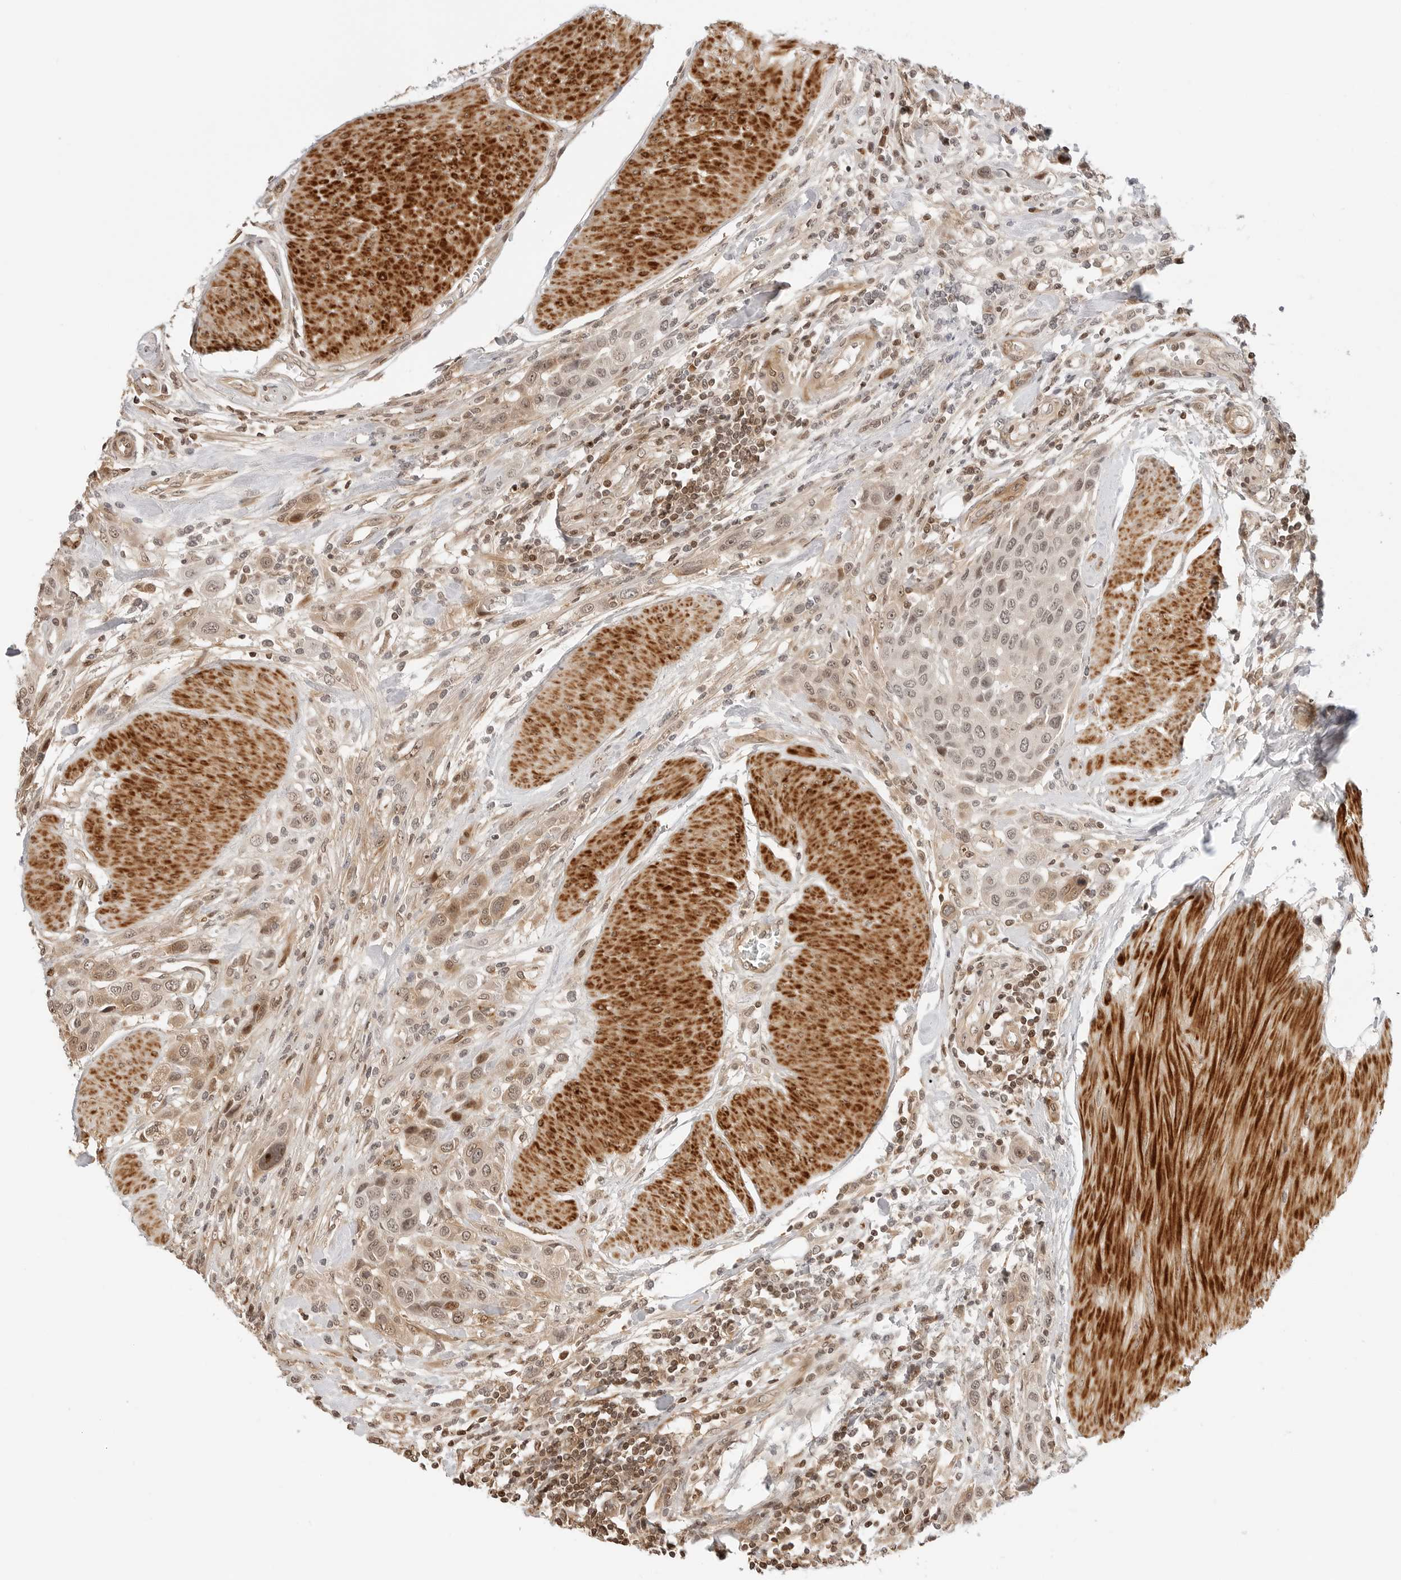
{"staining": {"intensity": "weak", "quantity": ">75%", "location": "cytoplasmic/membranous,nuclear"}, "tissue": "urothelial cancer", "cell_type": "Tumor cells", "image_type": "cancer", "snomed": [{"axis": "morphology", "description": "Urothelial carcinoma, High grade"}, {"axis": "topography", "description": "Urinary bladder"}], "caption": "A brown stain highlights weak cytoplasmic/membranous and nuclear staining of a protein in high-grade urothelial carcinoma tumor cells. Immunohistochemistry (ihc) stains the protein in brown and the nuclei are stained blue.", "gene": "GEM", "patient": {"sex": "male", "age": 50}}